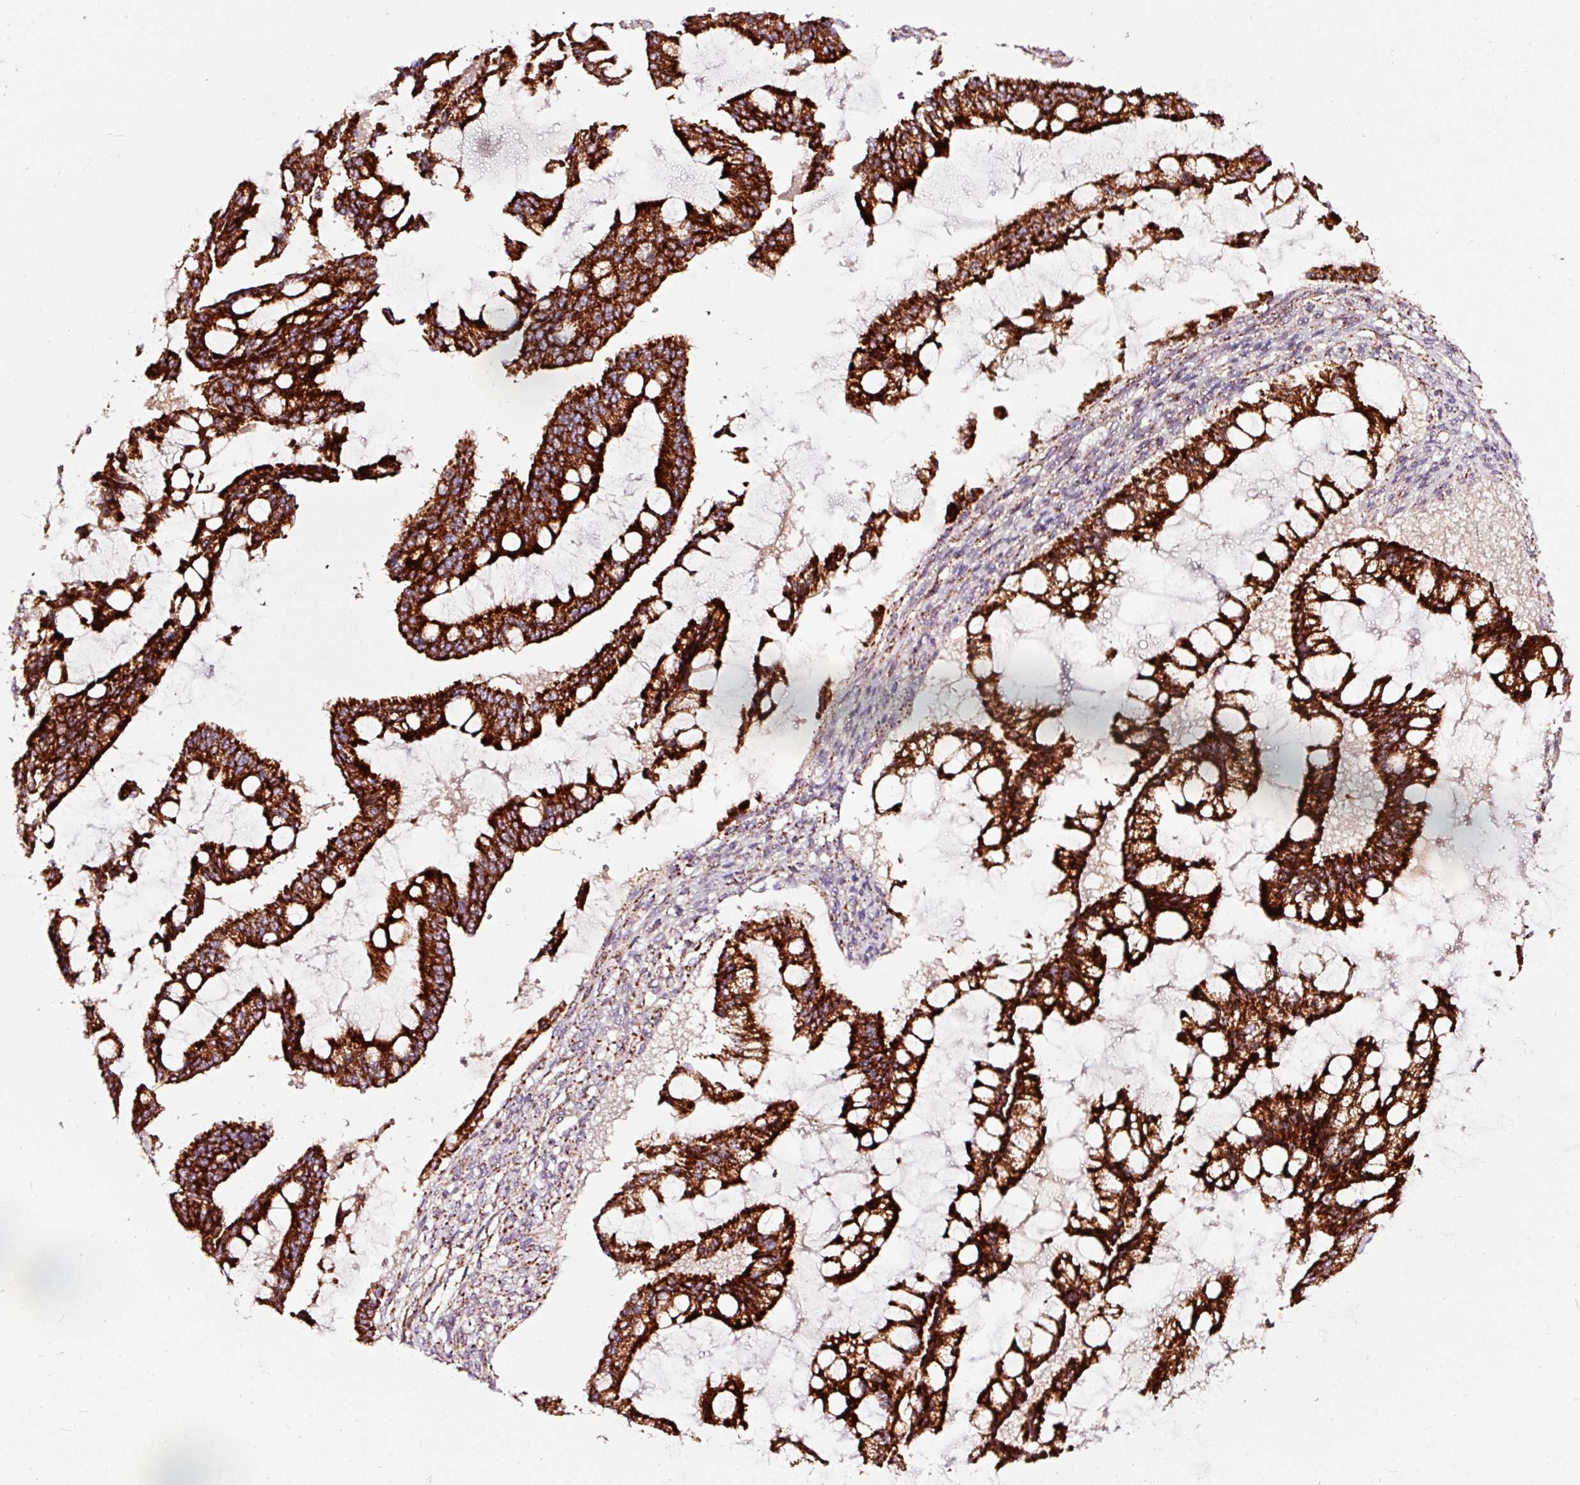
{"staining": {"intensity": "strong", "quantity": ">75%", "location": "cytoplasmic/membranous"}, "tissue": "ovarian cancer", "cell_type": "Tumor cells", "image_type": "cancer", "snomed": [{"axis": "morphology", "description": "Cystadenocarcinoma, mucinous, NOS"}, {"axis": "topography", "description": "Ovary"}], "caption": "There is high levels of strong cytoplasmic/membranous expression in tumor cells of ovarian cancer (mucinous cystadenocarcinoma), as demonstrated by immunohistochemical staining (brown color).", "gene": "TPM1", "patient": {"sex": "female", "age": 73}}